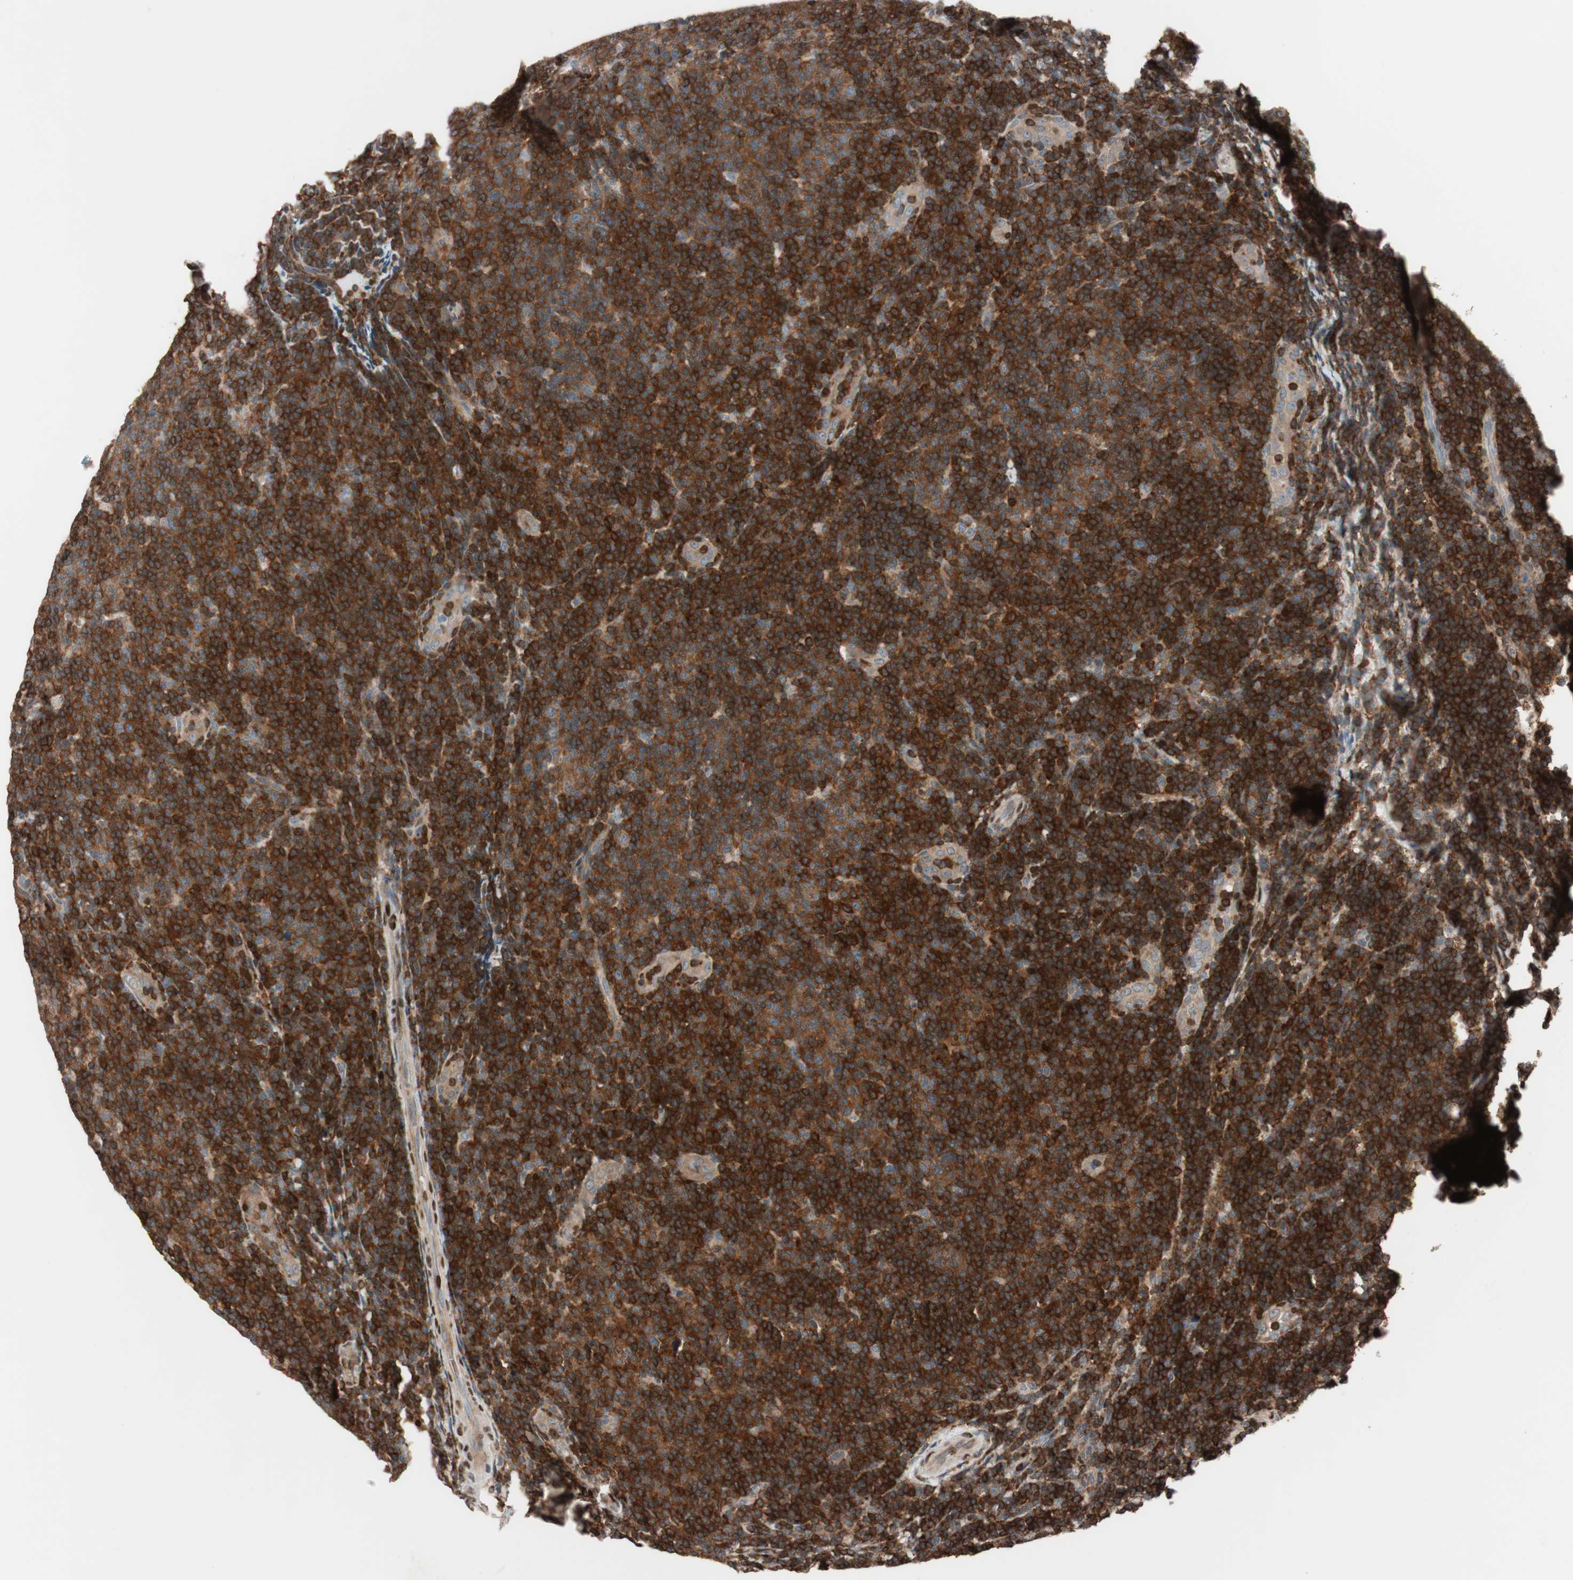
{"staining": {"intensity": "strong", "quantity": ">75%", "location": "cytoplasmic/membranous"}, "tissue": "lymphoma", "cell_type": "Tumor cells", "image_type": "cancer", "snomed": [{"axis": "morphology", "description": "Malignant lymphoma, non-Hodgkin's type, Low grade"}, {"axis": "topography", "description": "Lymph node"}], "caption": "Immunohistochemical staining of malignant lymphoma, non-Hodgkin's type (low-grade) reveals high levels of strong cytoplasmic/membranous protein positivity in approximately >75% of tumor cells.", "gene": "BIN1", "patient": {"sex": "male", "age": 83}}